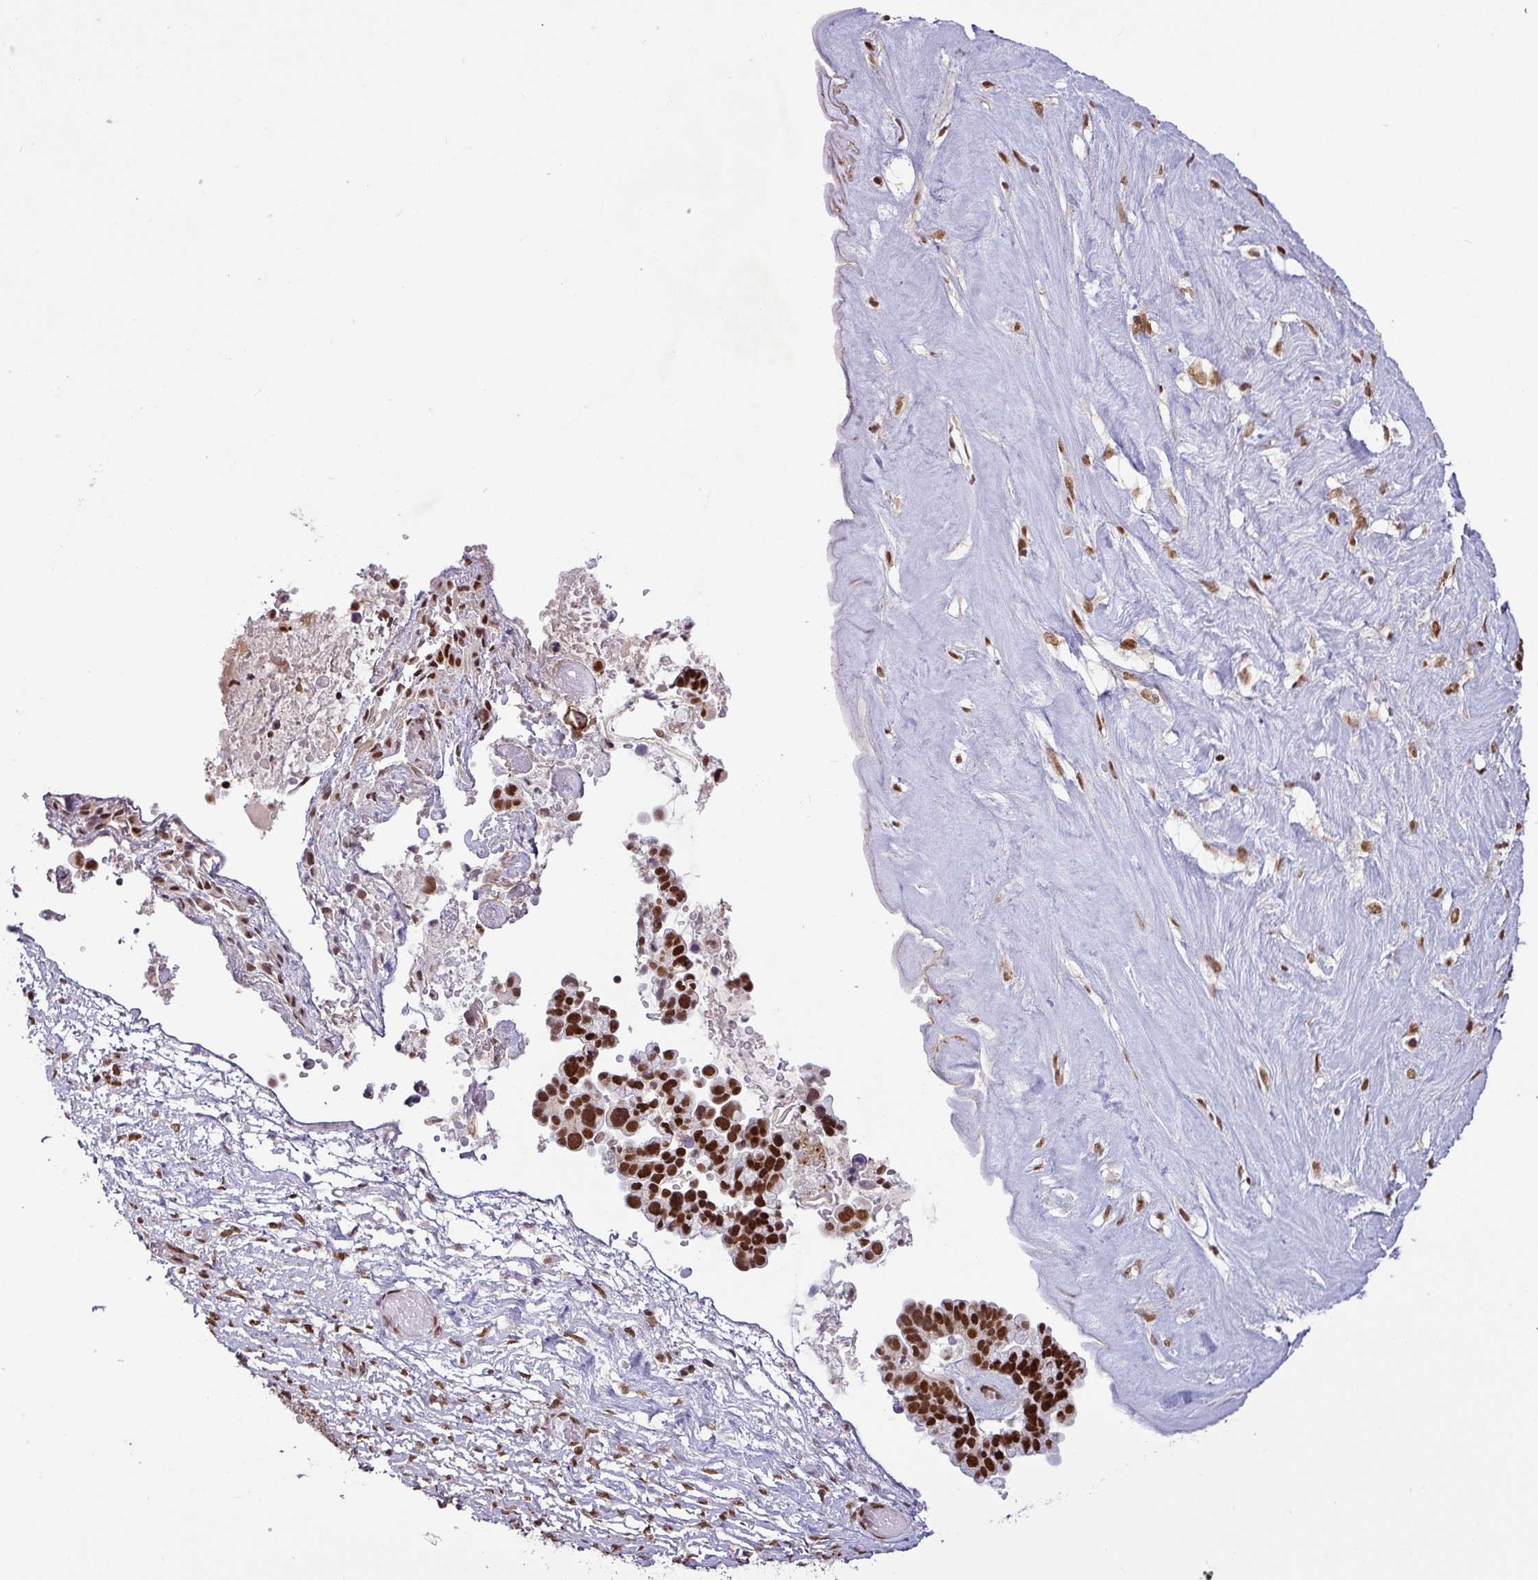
{"staining": {"intensity": "strong", "quantity": ">75%", "location": "nuclear"}, "tissue": "ovarian cancer", "cell_type": "Tumor cells", "image_type": "cancer", "snomed": [{"axis": "morphology", "description": "Cystadenocarcinoma, serous, NOS"}, {"axis": "topography", "description": "Ovary"}], "caption": "A brown stain shows strong nuclear positivity of a protein in human ovarian serous cystadenocarcinoma tumor cells. Immunohistochemistry stains the protein in brown and the nuclei are stained blue.", "gene": "SRSF2", "patient": {"sex": "female", "age": 56}}